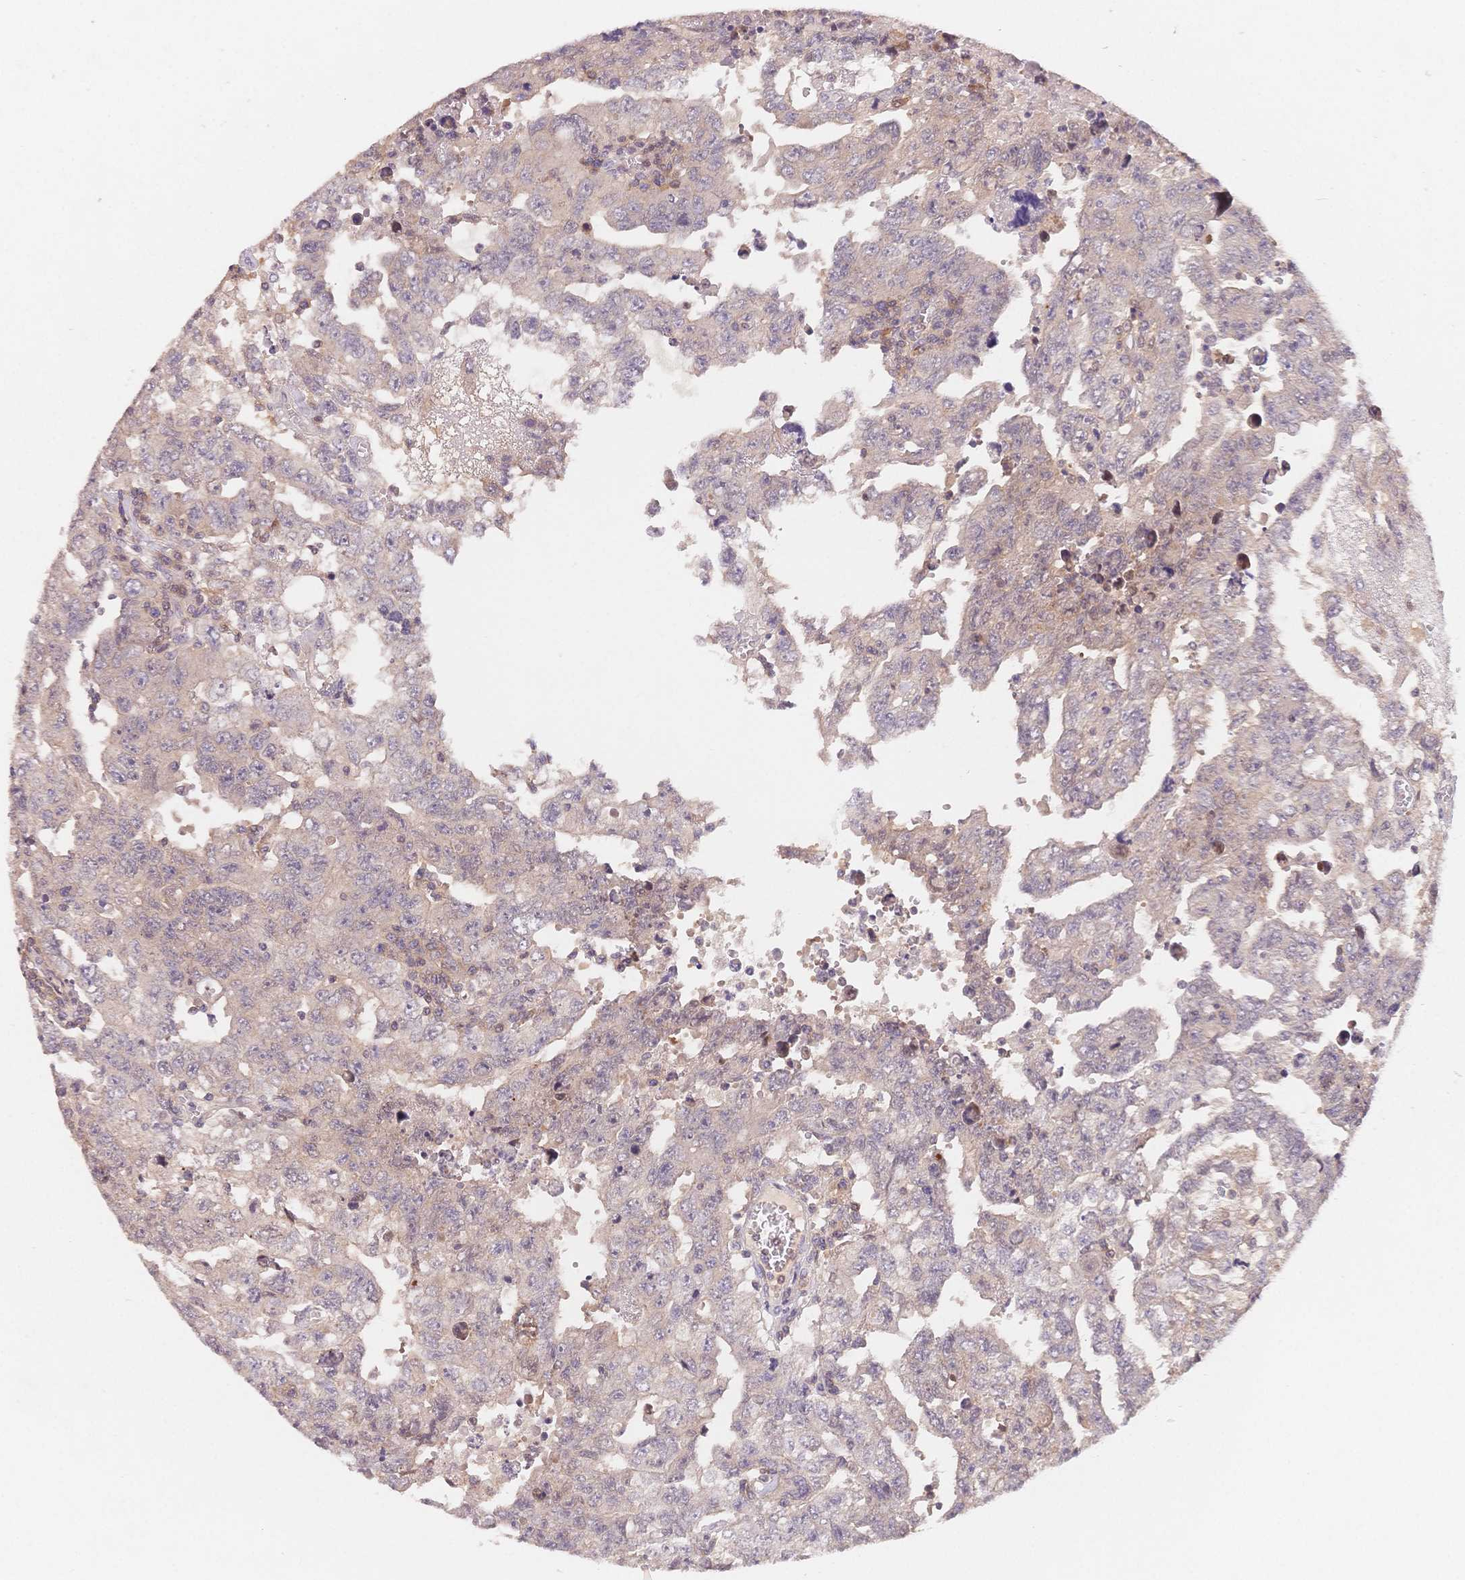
{"staining": {"intensity": "negative", "quantity": "none", "location": "none"}, "tissue": "testis cancer", "cell_type": "Tumor cells", "image_type": "cancer", "snomed": [{"axis": "morphology", "description": "Carcinoma, Embryonal, NOS"}, {"axis": "topography", "description": "Testis"}], "caption": "IHC micrograph of testis cancer stained for a protein (brown), which displays no staining in tumor cells.", "gene": "C12orf75", "patient": {"sex": "male", "age": 24}}